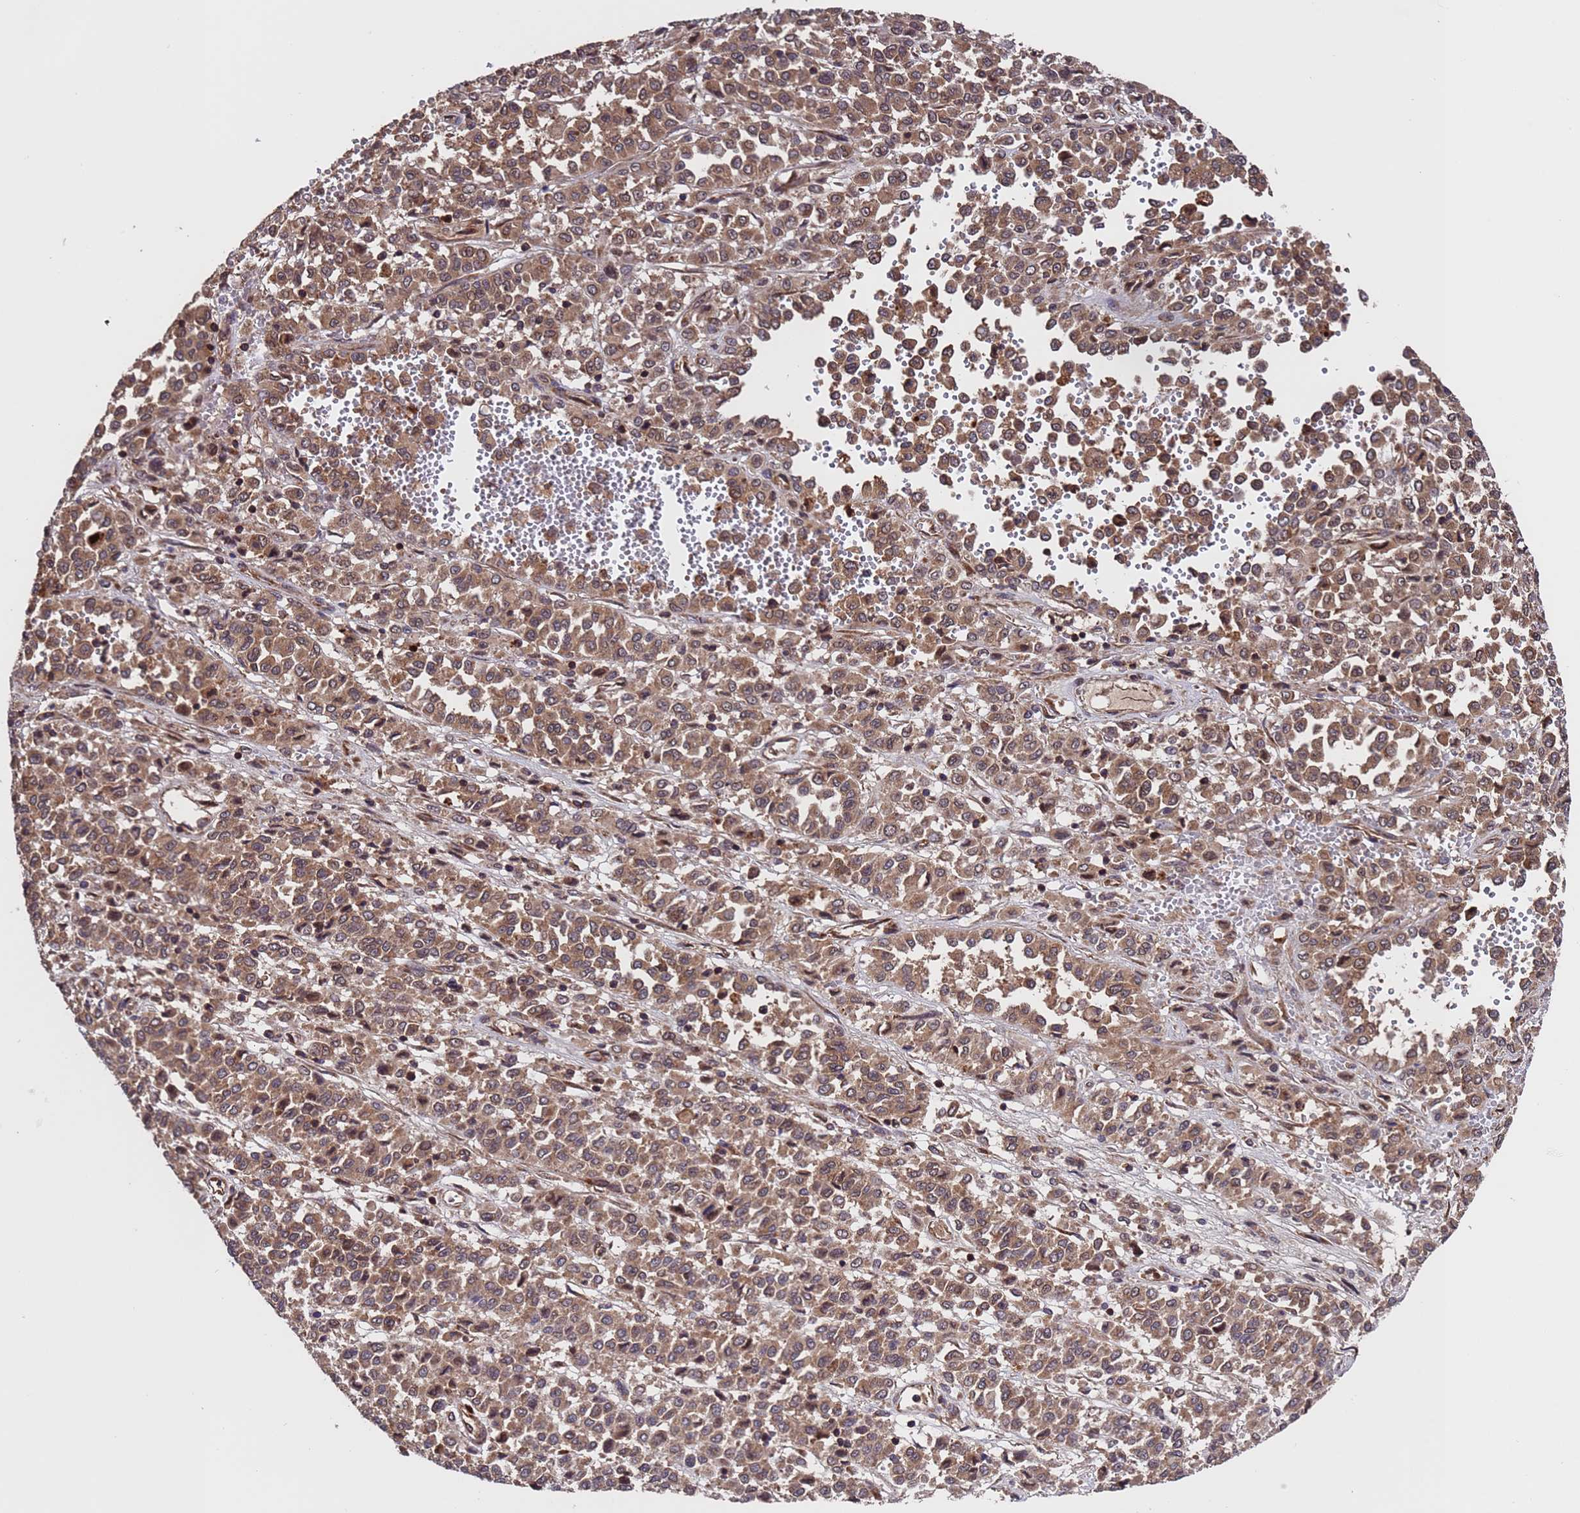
{"staining": {"intensity": "moderate", "quantity": ">75%", "location": "cytoplasmic/membranous"}, "tissue": "melanoma", "cell_type": "Tumor cells", "image_type": "cancer", "snomed": [{"axis": "morphology", "description": "Malignant melanoma, Metastatic site"}, {"axis": "topography", "description": "Pancreas"}], "caption": "Immunohistochemical staining of malignant melanoma (metastatic site) shows moderate cytoplasmic/membranous protein staining in approximately >75% of tumor cells.", "gene": "TSR3", "patient": {"sex": "female", "age": 30}}